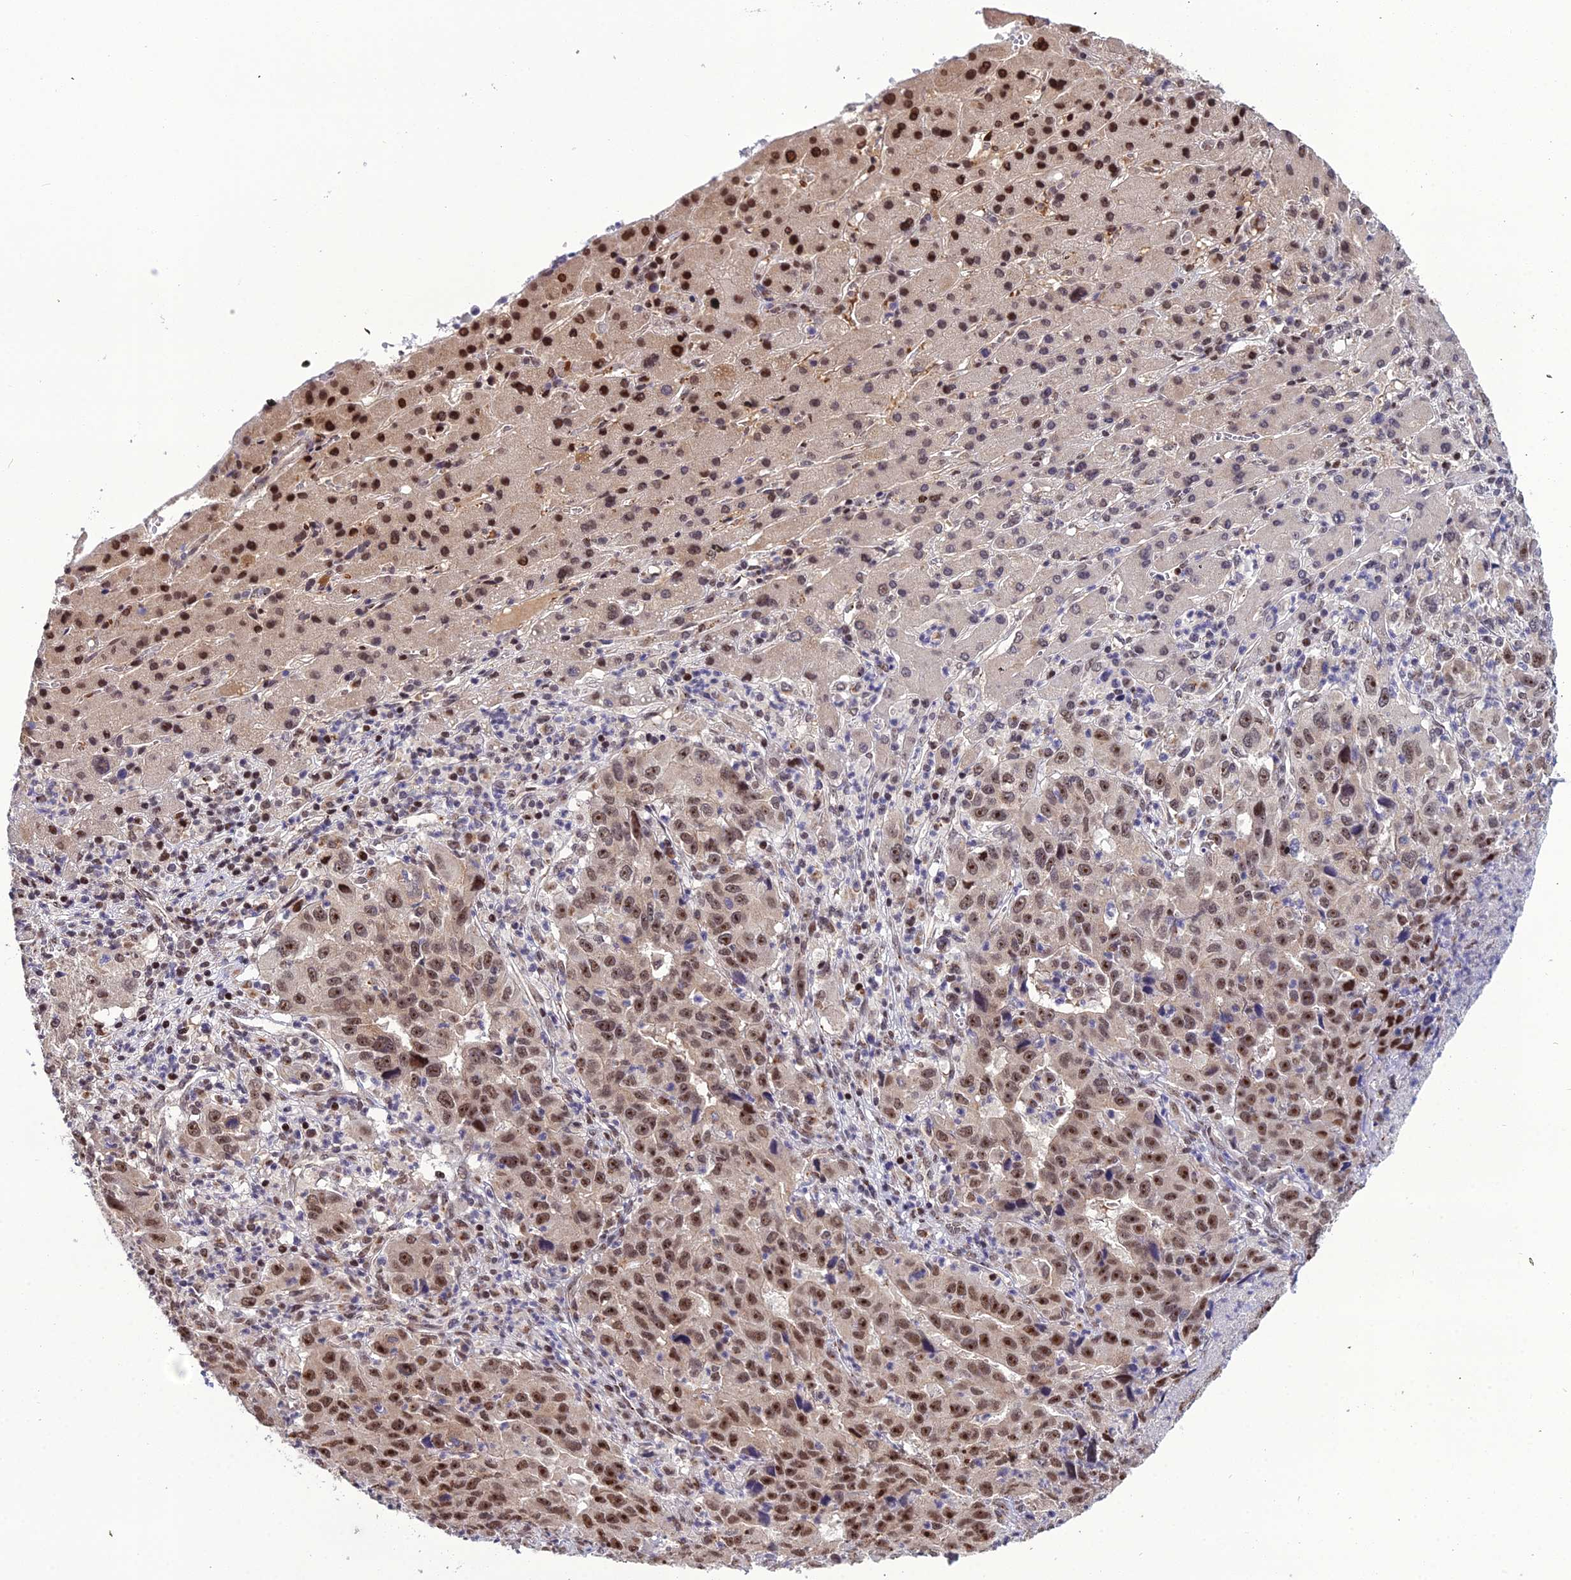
{"staining": {"intensity": "moderate", "quantity": ">75%", "location": "nuclear"}, "tissue": "liver cancer", "cell_type": "Tumor cells", "image_type": "cancer", "snomed": [{"axis": "morphology", "description": "Carcinoma, Hepatocellular, NOS"}, {"axis": "topography", "description": "Liver"}], "caption": "Immunohistochemistry (IHC) micrograph of neoplastic tissue: human liver cancer stained using immunohistochemistry (IHC) shows medium levels of moderate protein expression localized specifically in the nuclear of tumor cells, appearing as a nuclear brown color.", "gene": "ARL2", "patient": {"sex": "male", "age": 63}}